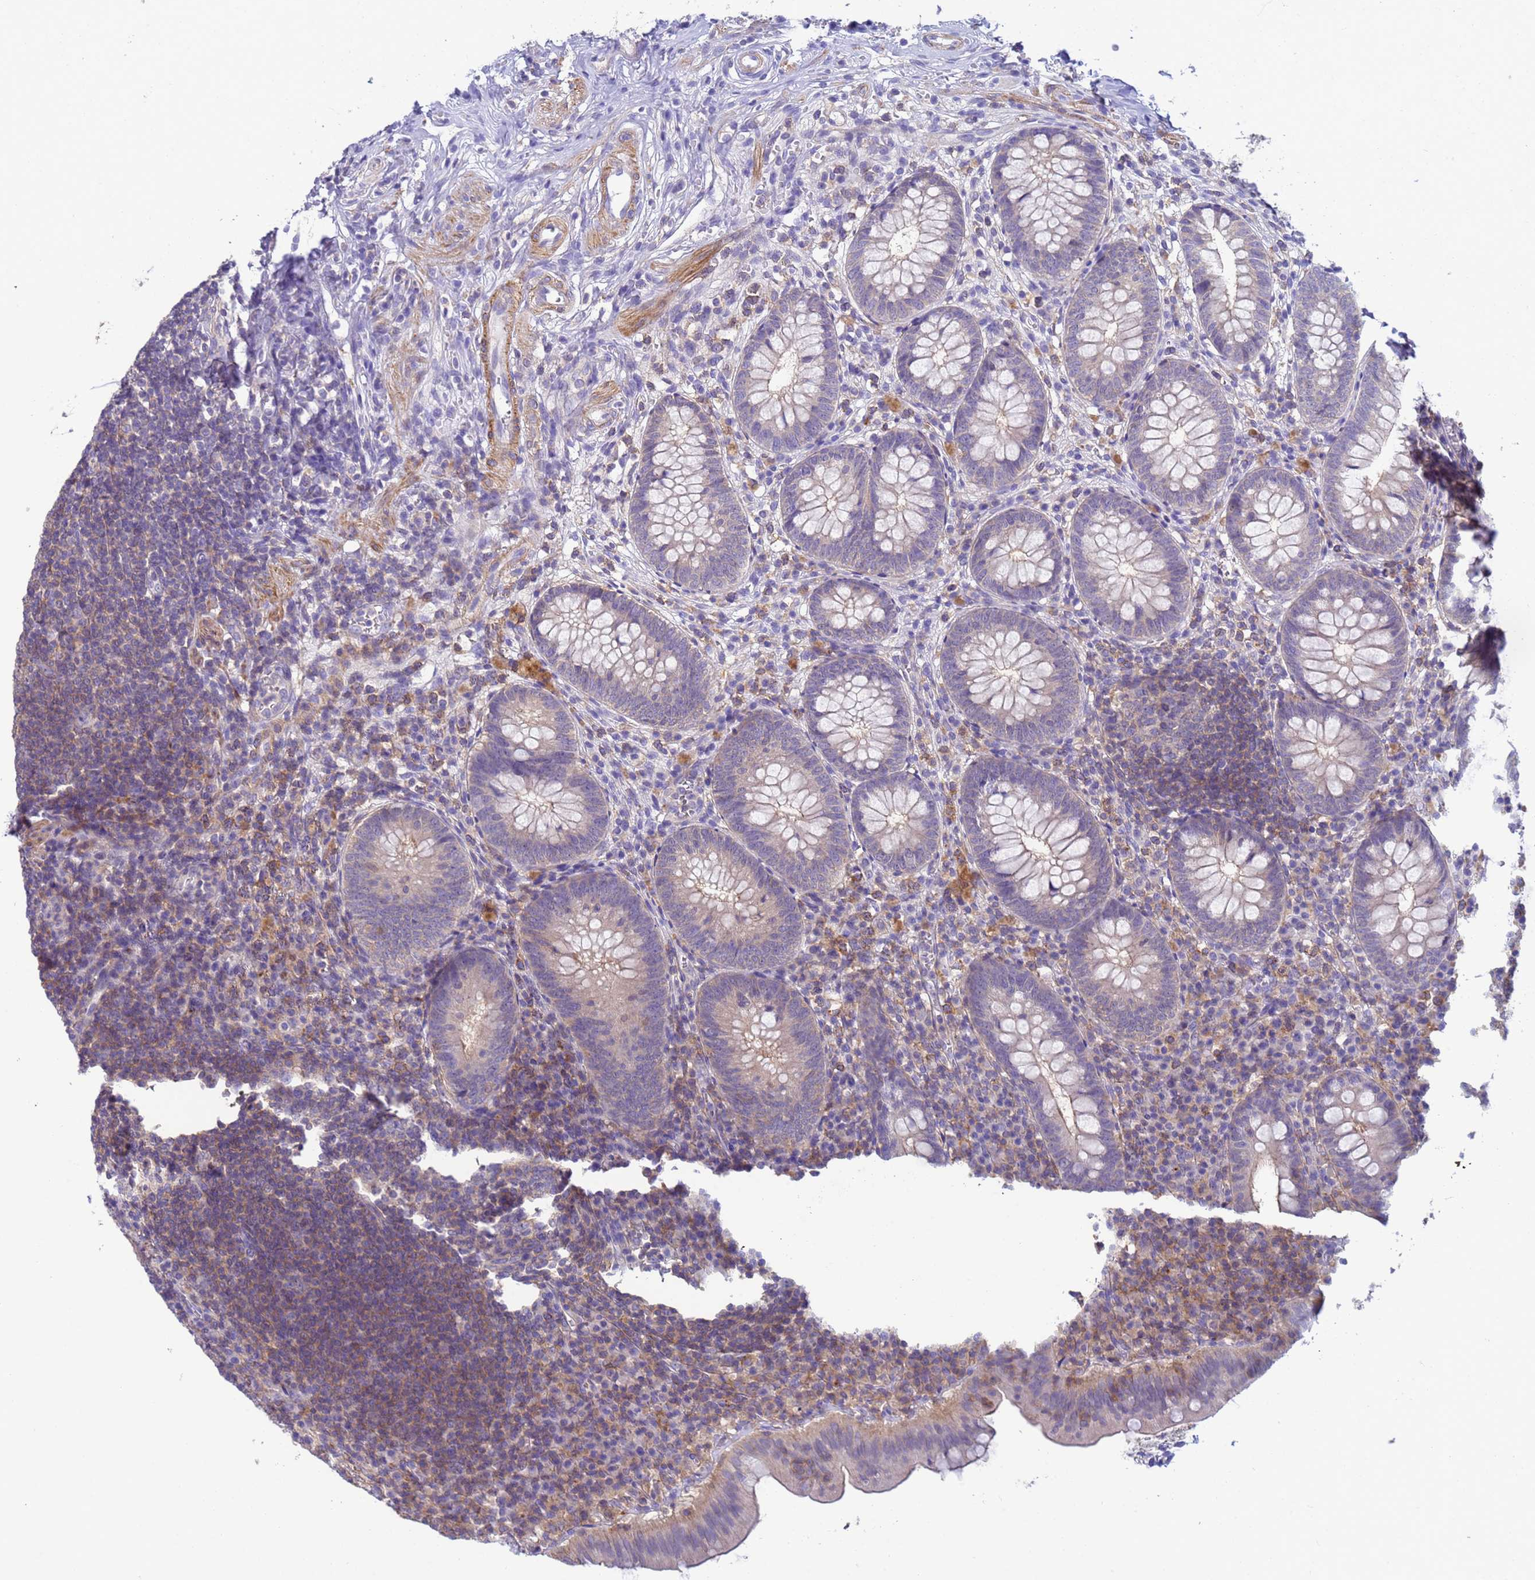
{"staining": {"intensity": "weak", "quantity": "<25%", "location": "cytoplasmic/membranous"}, "tissue": "appendix", "cell_type": "Glandular cells", "image_type": "normal", "snomed": [{"axis": "morphology", "description": "Normal tissue, NOS"}, {"axis": "topography", "description": "Appendix"}], "caption": "IHC image of normal appendix: appendix stained with DAB (3,3'-diaminobenzidine) shows no significant protein positivity in glandular cells. (Stains: DAB (3,3'-diaminobenzidine) immunohistochemistry with hematoxylin counter stain, Microscopy: brightfield microscopy at high magnification).", "gene": "KLHL13", "patient": {"sex": "male", "age": 56}}